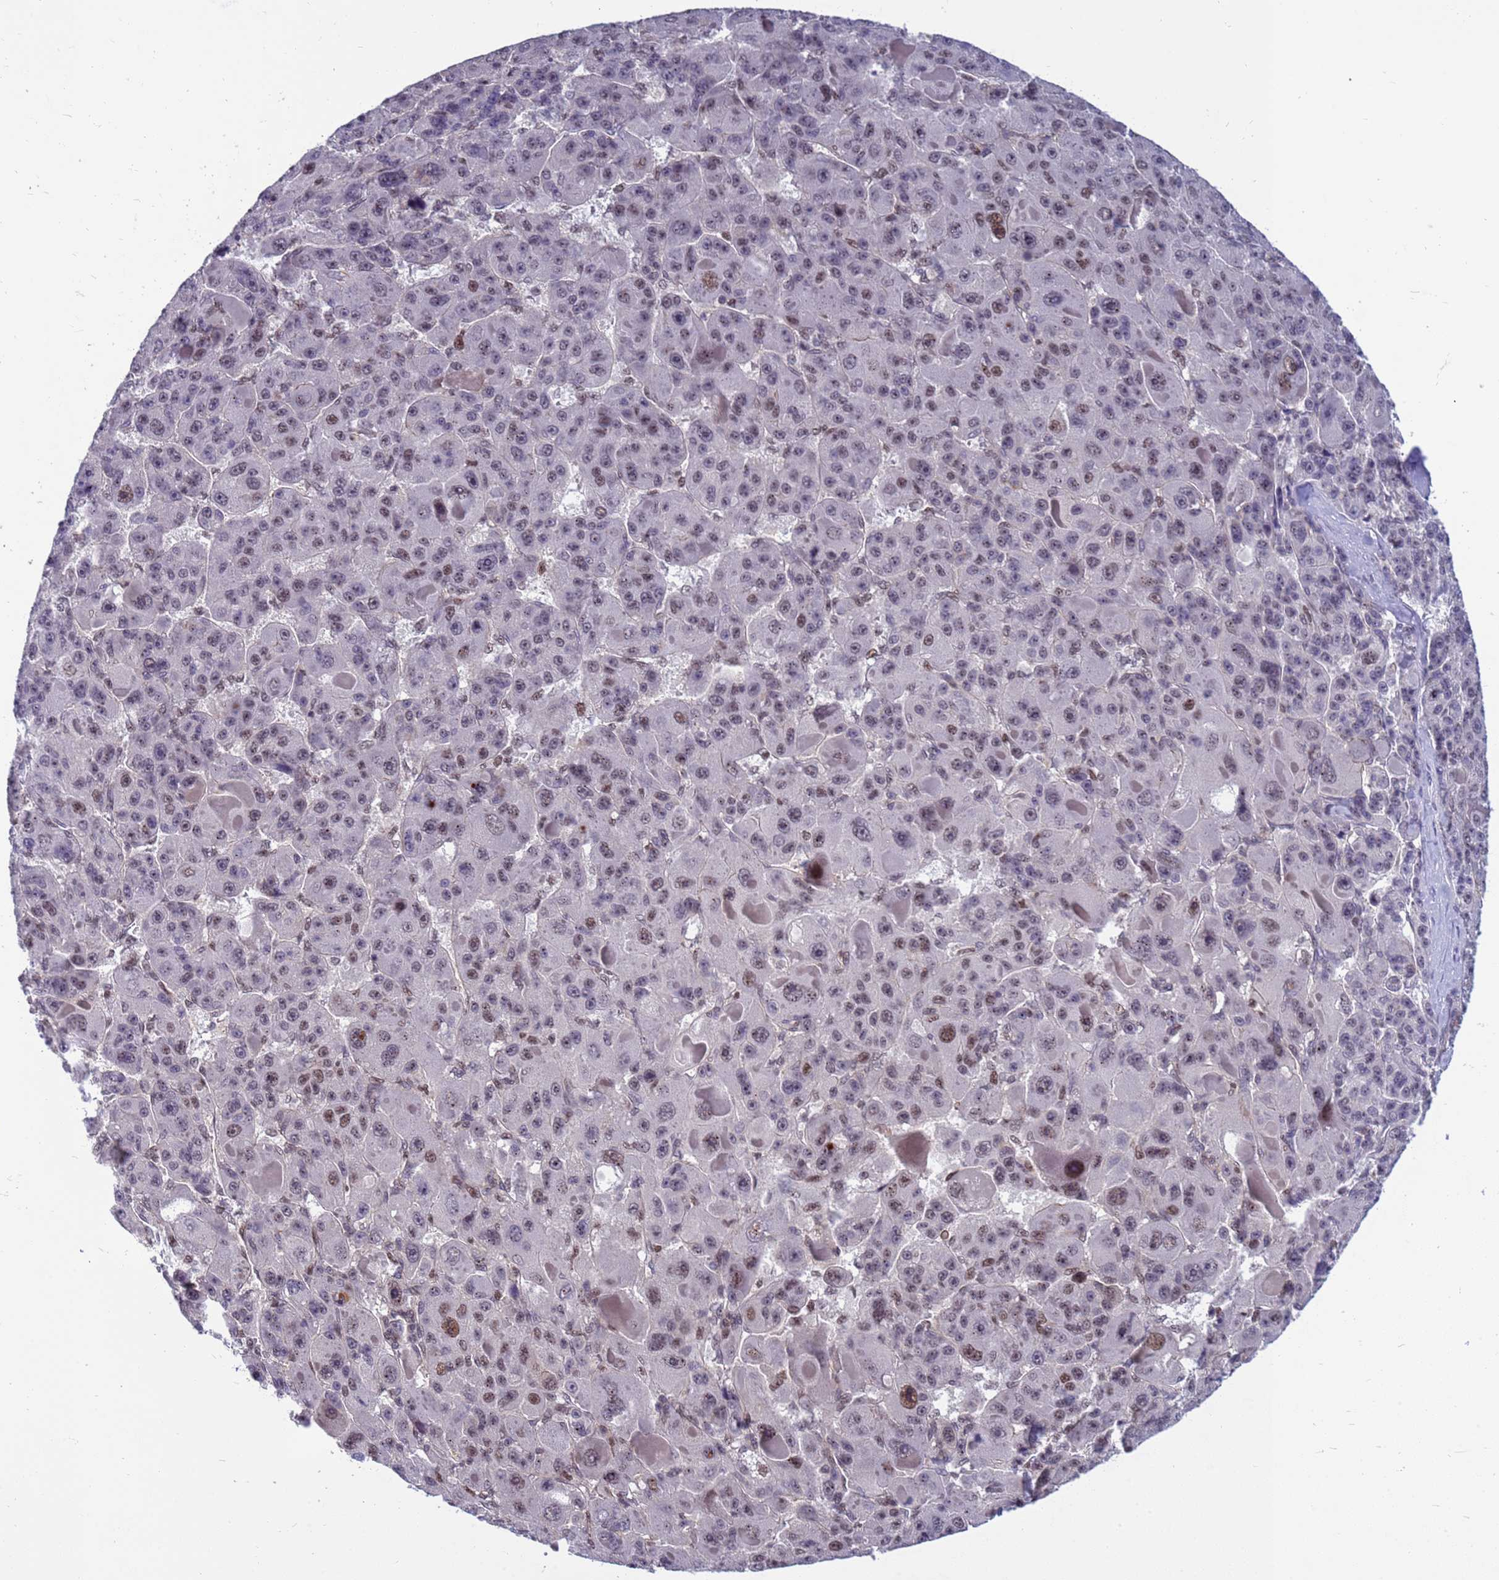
{"staining": {"intensity": "moderate", "quantity": "<25%", "location": "nuclear"}, "tissue": "liver cancer", "cell_type": "Tumor cells", "image_type": "cancer", "snomed": [{"axis": "morphology", "description": "Carcinoma, Hepatocellular, NOS"}, {"axis": "topography", "description": "Liver"}], "caption": "The photomicrograph shows a brown stain indicating the presence of a protein in the nuclear of tumor cells in liver hepatocellular carcinoma.", "gene": "NSL1", "patient": {"sex": "male", "age": 76}}